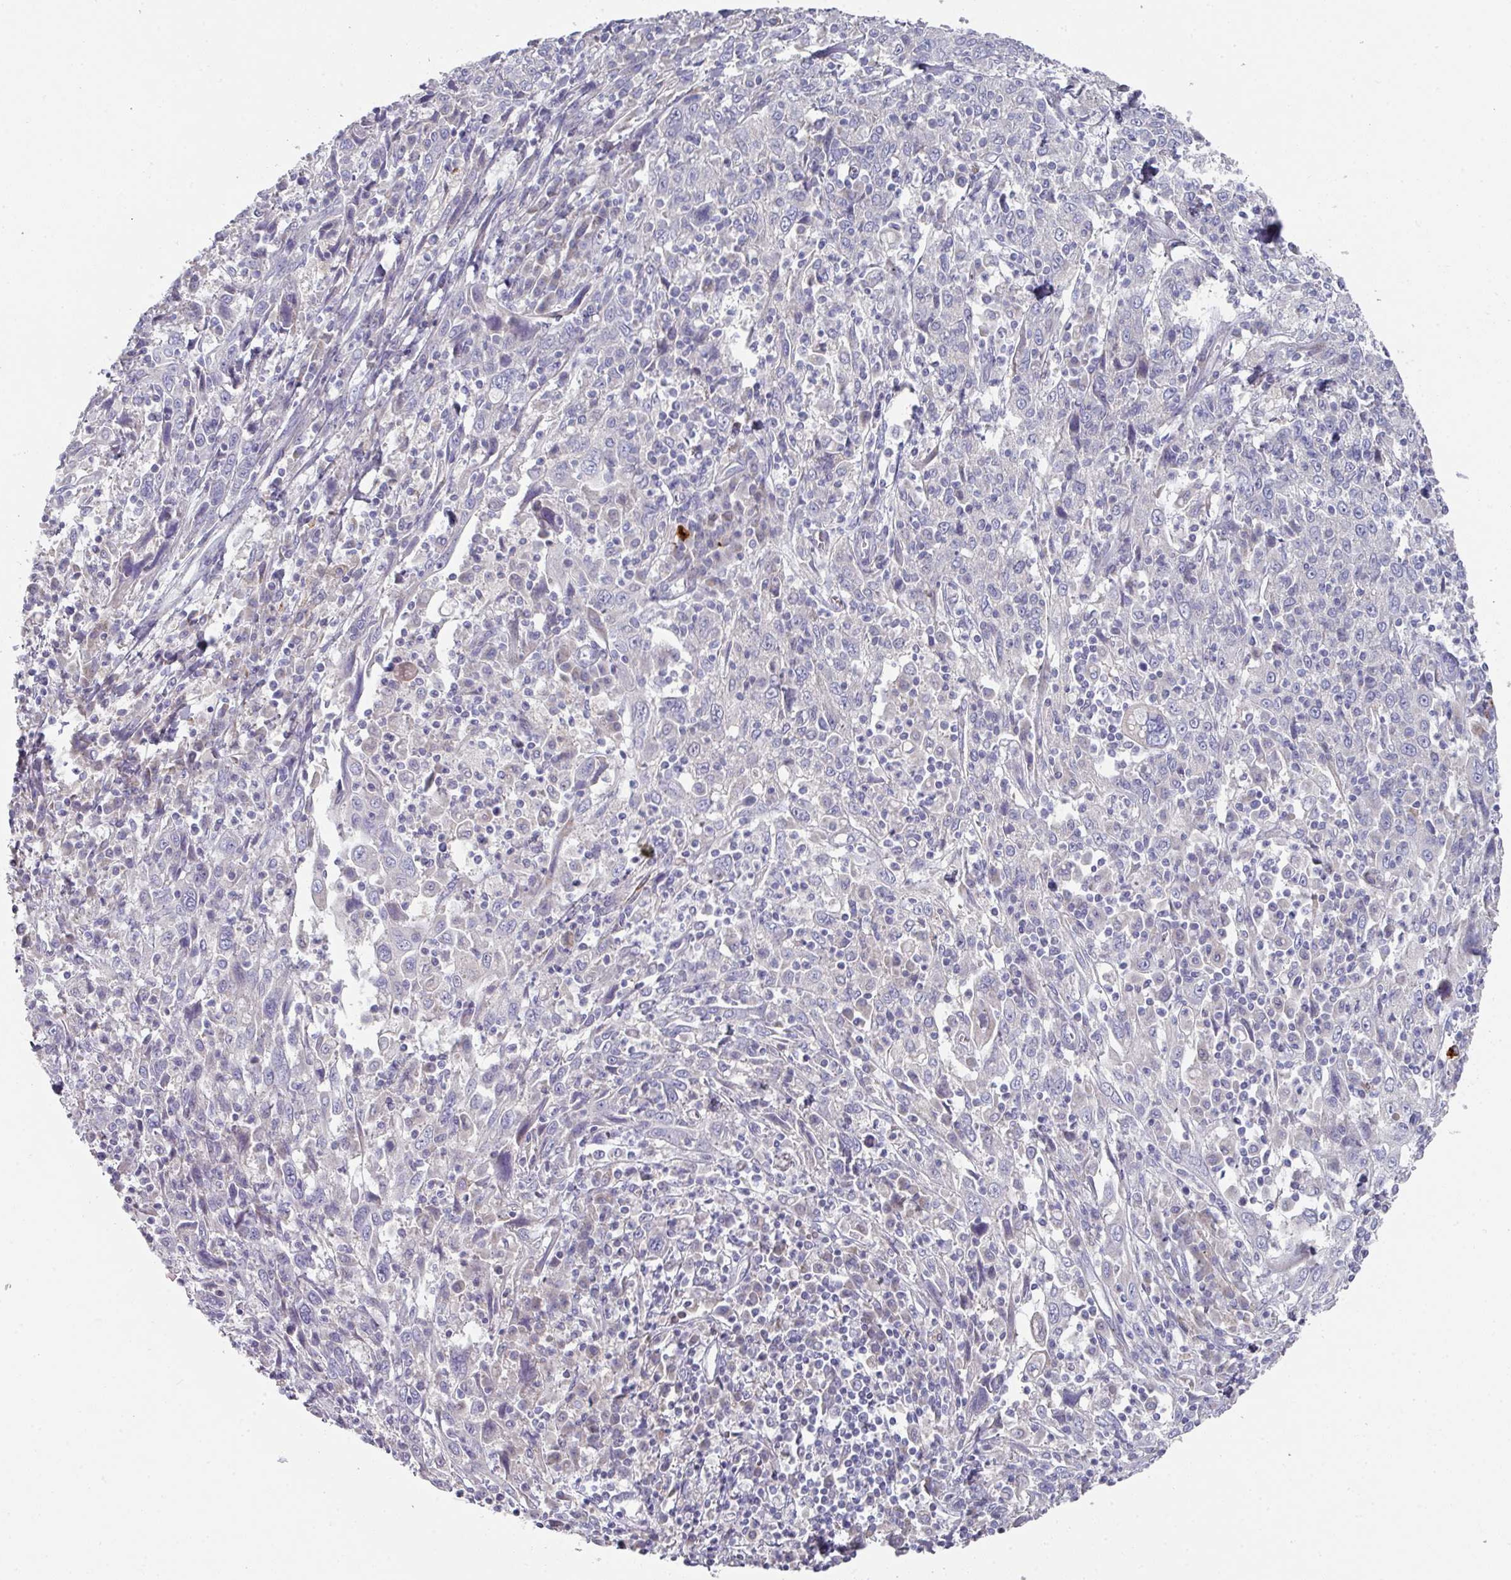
{"staining": {"intensity": "negative", "quantity": "none", "location": "none"}, "tissue": "cervical cancer", "cell_type": "Tumor cells", "image_type": "cancer", "snomed": [{"axis": "morphology", "description": "Squamous cell carcinoma, NOS"}, {"axis": "topography", "description": "Cervix"}], "caption": "Image shows no significant protein expression in tumor cells of cervical cancer (squamous cell carcinoma).", "gene": "NT5C1A", "patient": {"sex": "female", "age": 46}}